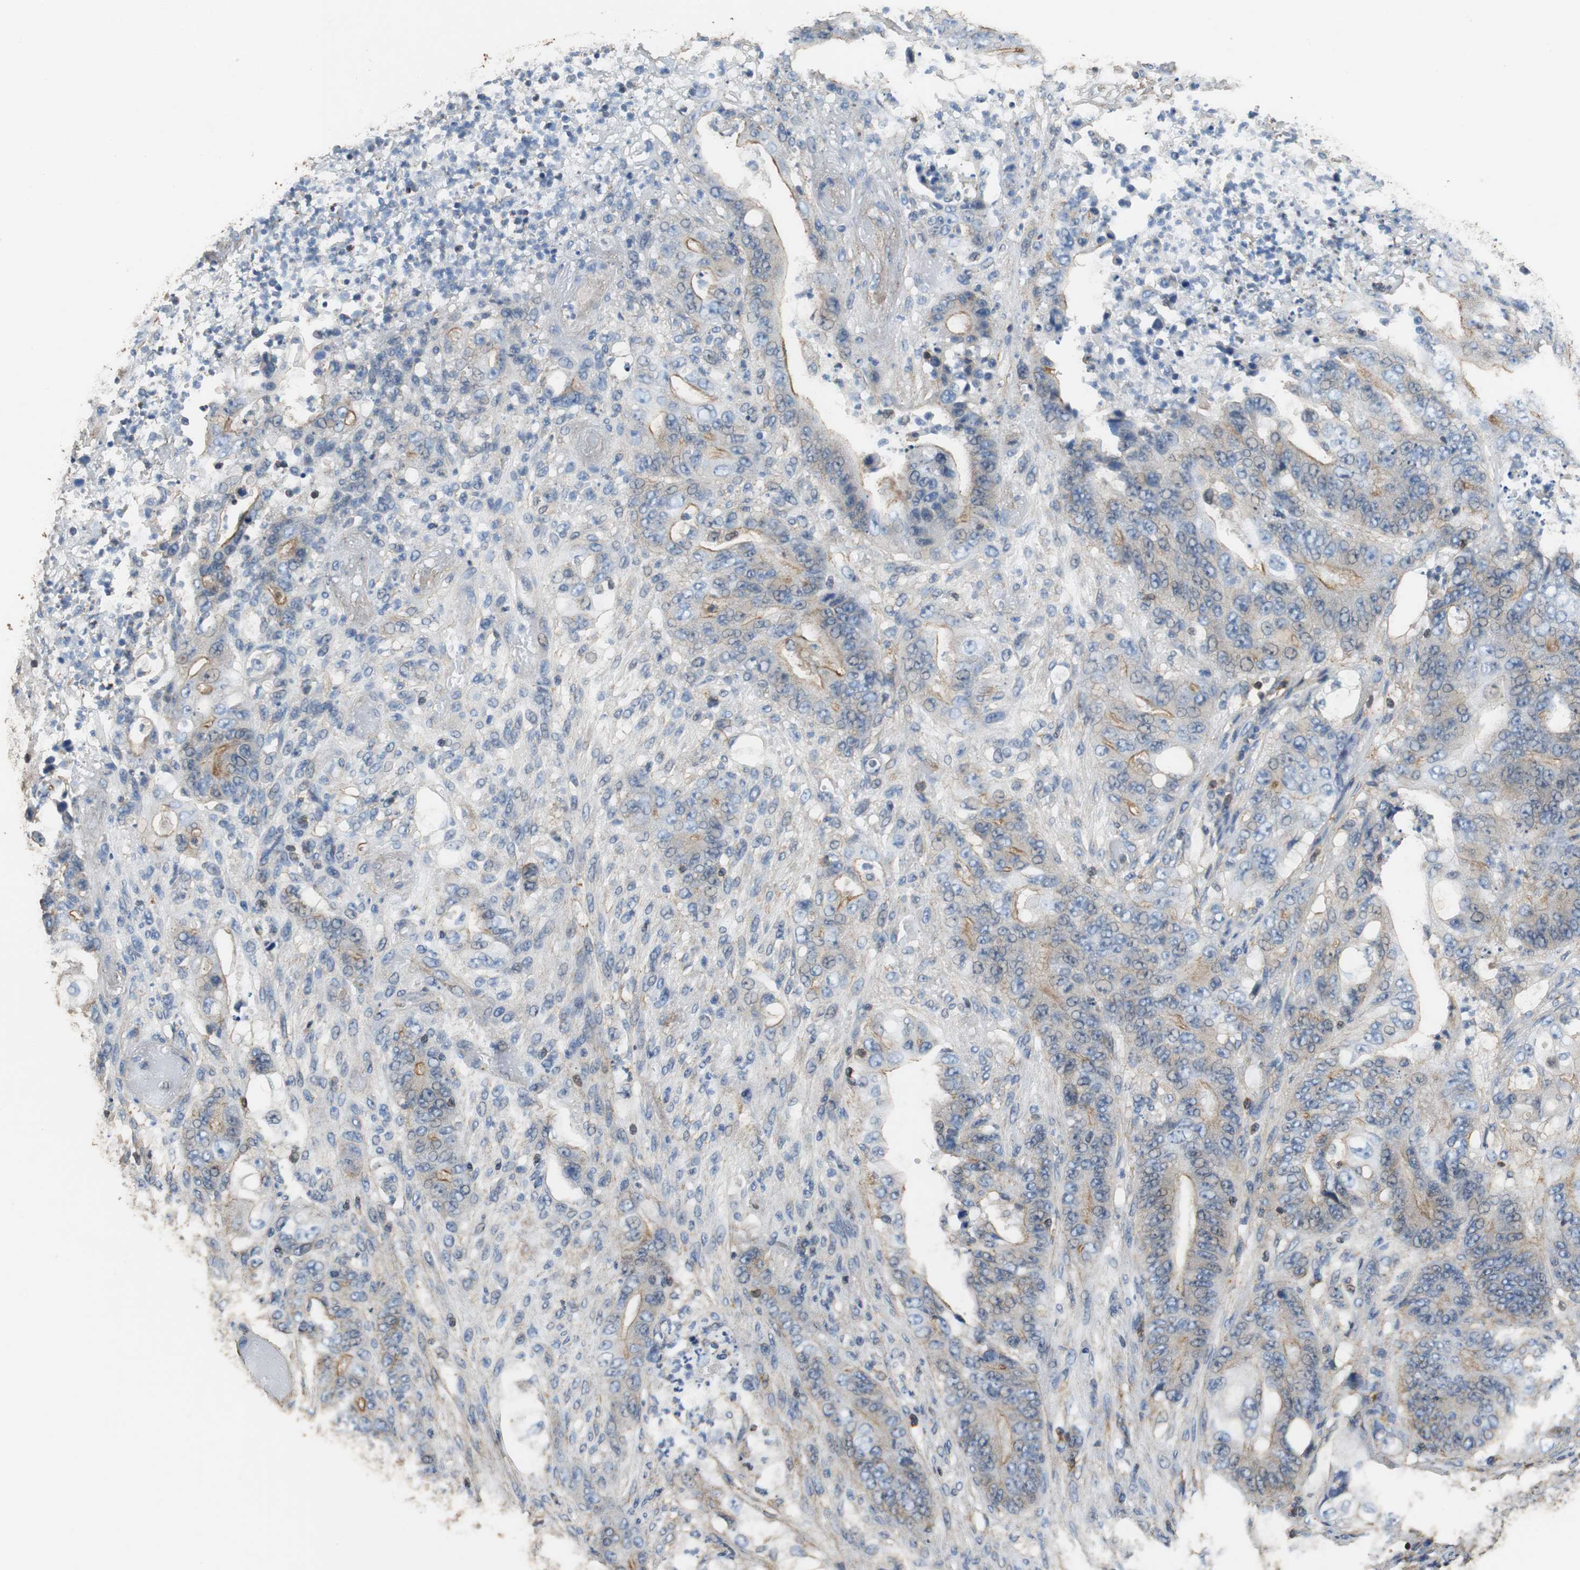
{"staining": {"intensity": "weak", "quantity": "<25%", "location": "cytoplasmic/membranous"}, "tissue": "stomach cancer", "cell_type": "Tumor cells", "image_type": "cancer", "snomed": [{"axis": "morphology", "description": "Adenocarcinoma, NOS"}, {"axis": "topography", "description": "Stomach"}], "caption": "IHC histopathology image of neoplastic tissue: stomach adenocarcinoma stained with DAB exhibits no significant protein positivity in tumor cells. (Brightfield microscopy of DAB (3,3'-diaminobenzidine) IHC at high magnification).", "gene": "PRKRA", "patient": {"sex": "female", "age": 73}}